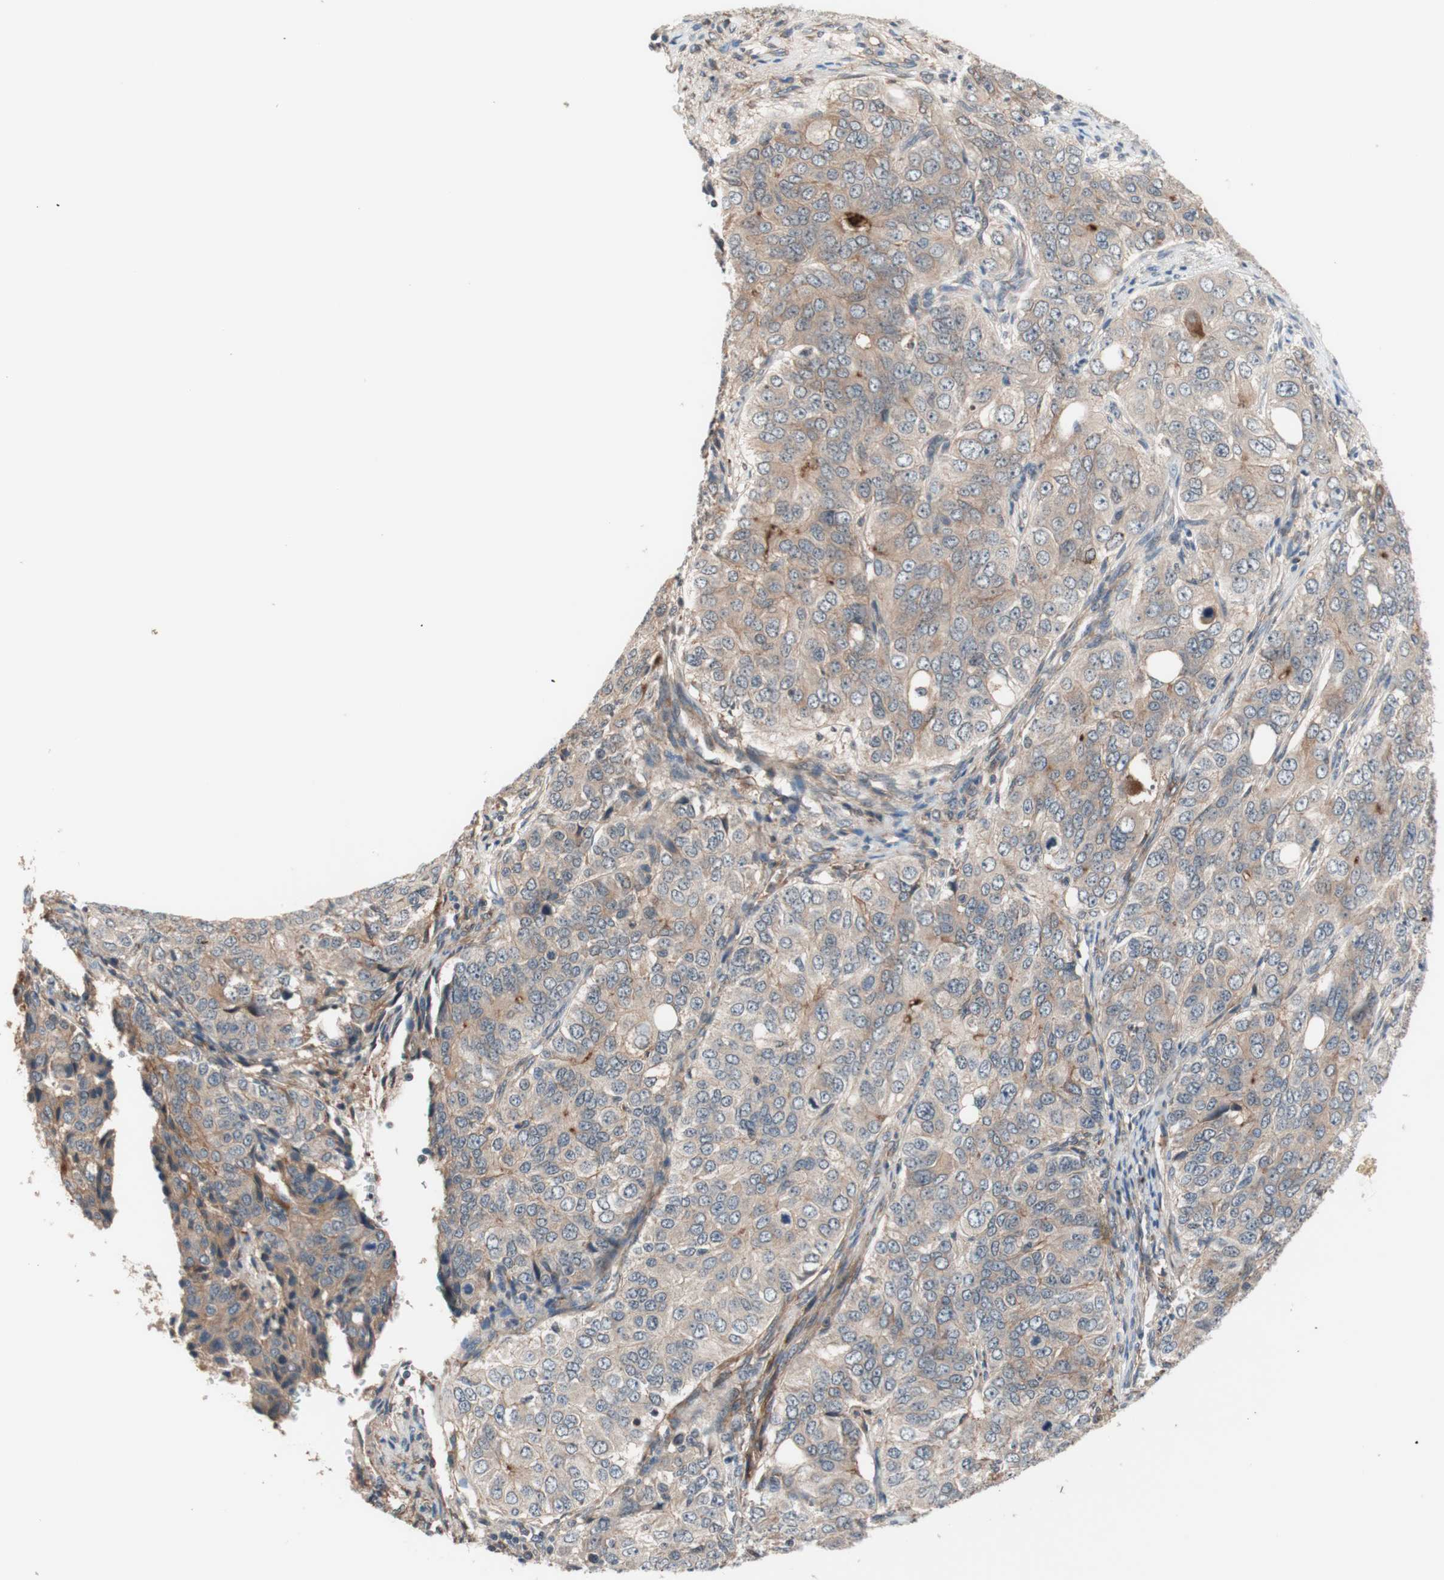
{"staining": {"intensity": "weak", "quantity": ">75%", "location": "cytoplasmic/membranous"}, "tissue": "ovarian cancer", "cell_type": "Tumor cells", "image_type": "cancer", "snomed": [{"axis": "morphology", "description": "Carcinoma, endometroid"}, {"axis": "topography", "description": "Ovary"}], "caption": "Protein expression by IHC exhibits weak cytoplasmic/membranous staining in about >75% of tumor cells in ovarian endometroid carcinoma. Using DAB (3,3'-diaminobenzidine) (brown) and hematoxylin (blue) stains, captured at high magnification using brightfield microscopy.", "gene": "CD55", "patient": {"sex": "female", "age": 51}}